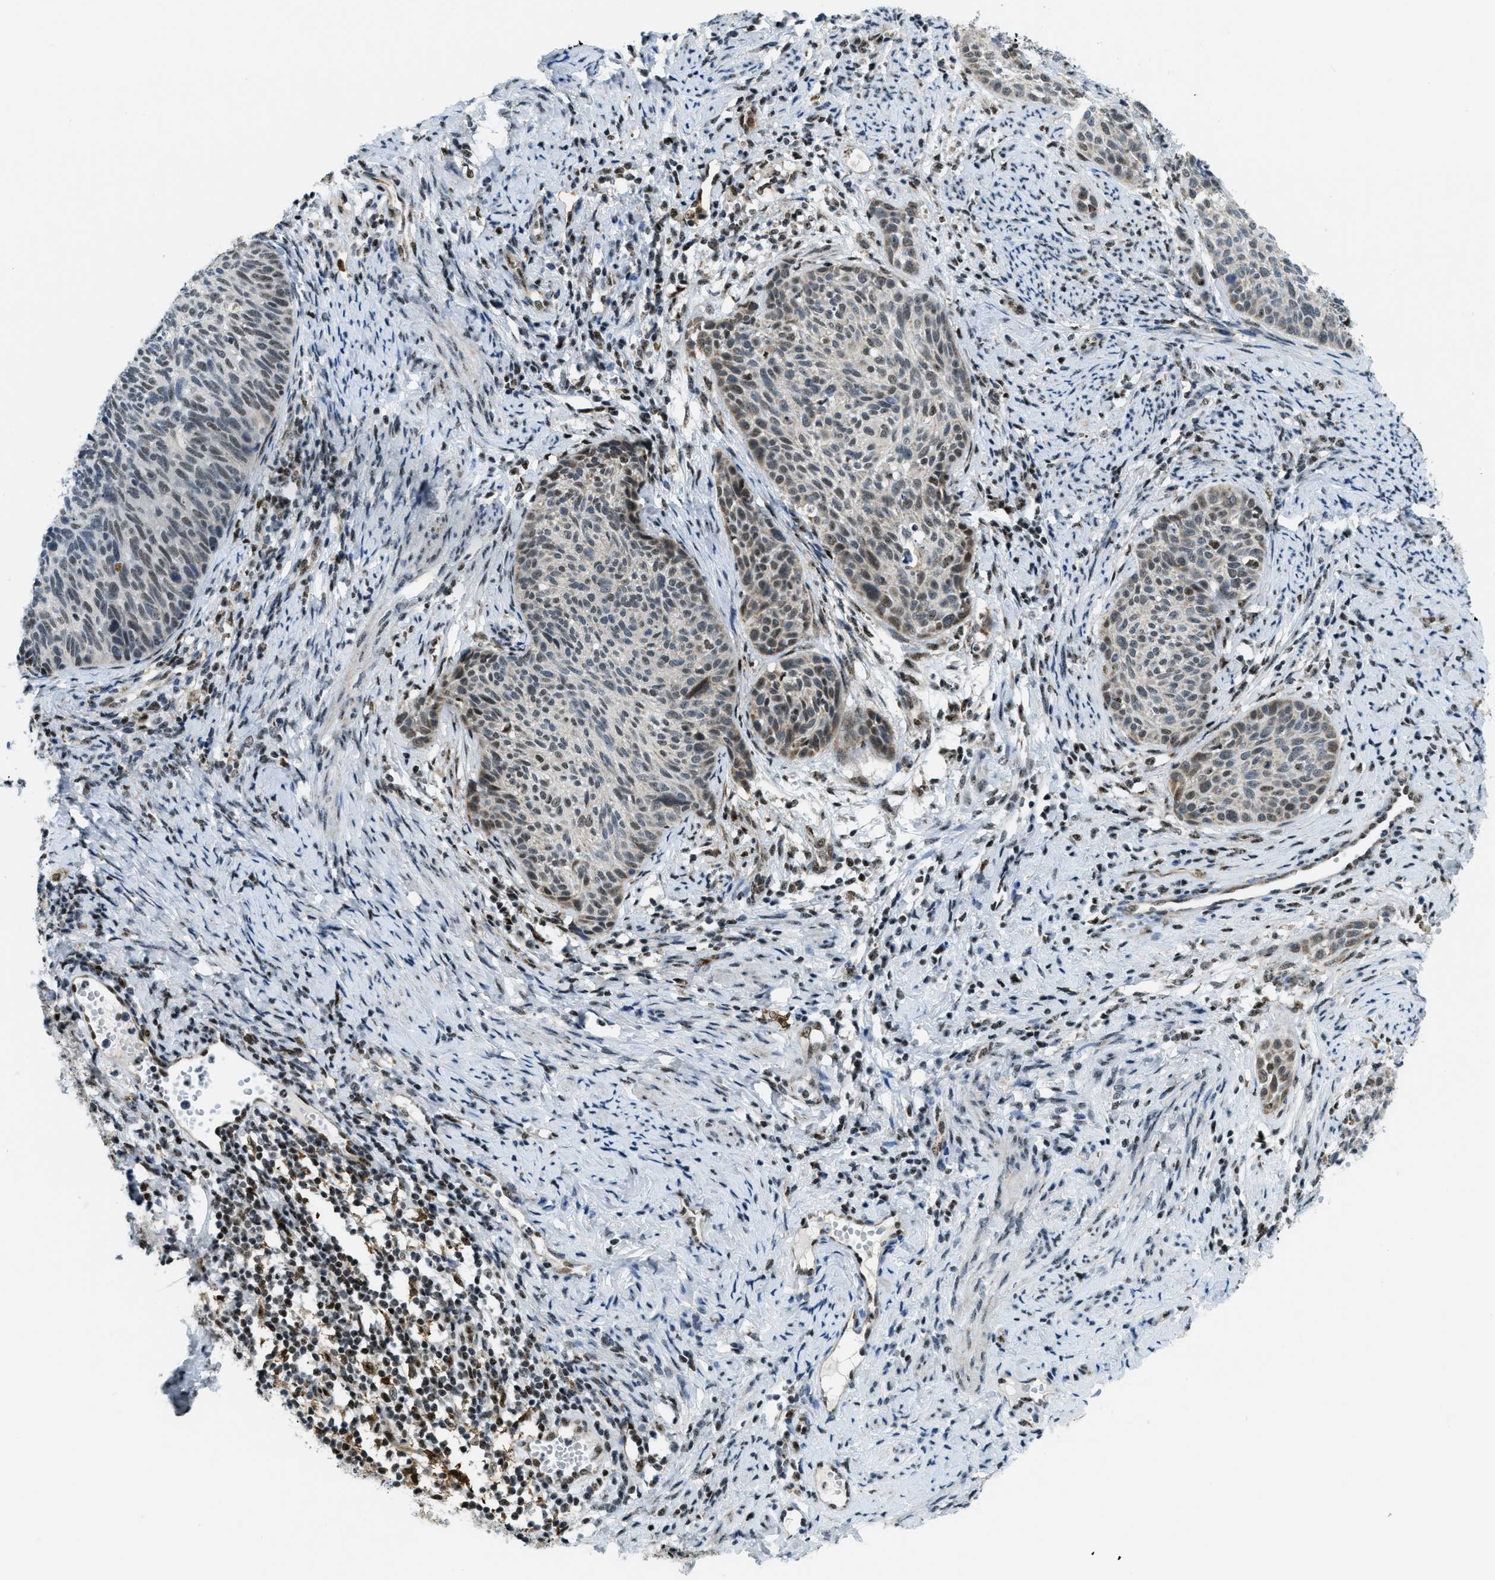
{"staining": {"intensity": "moderate", "quantity": ">75%", "location": "cytoplasmic/membranous,nuclear"}, "tissue": "cervical cancer", "cell_type": "Tumor cells", "image_type": "cancer", "snomed": [{"axis": "morphology", "description": "Squamous cell carcinoma, NOS"}, {"axis": "topography", "description": "Cervix"}], "caption": "Cervical cancer (squamous cell carcinoma) stained with a brown dye reveals moderate cytoplasmic/membranous and nuclear positive expression in approximately >75% of tumor cells.", "gene": "SP100", "patient": {"sex": "female", "age": 70}}